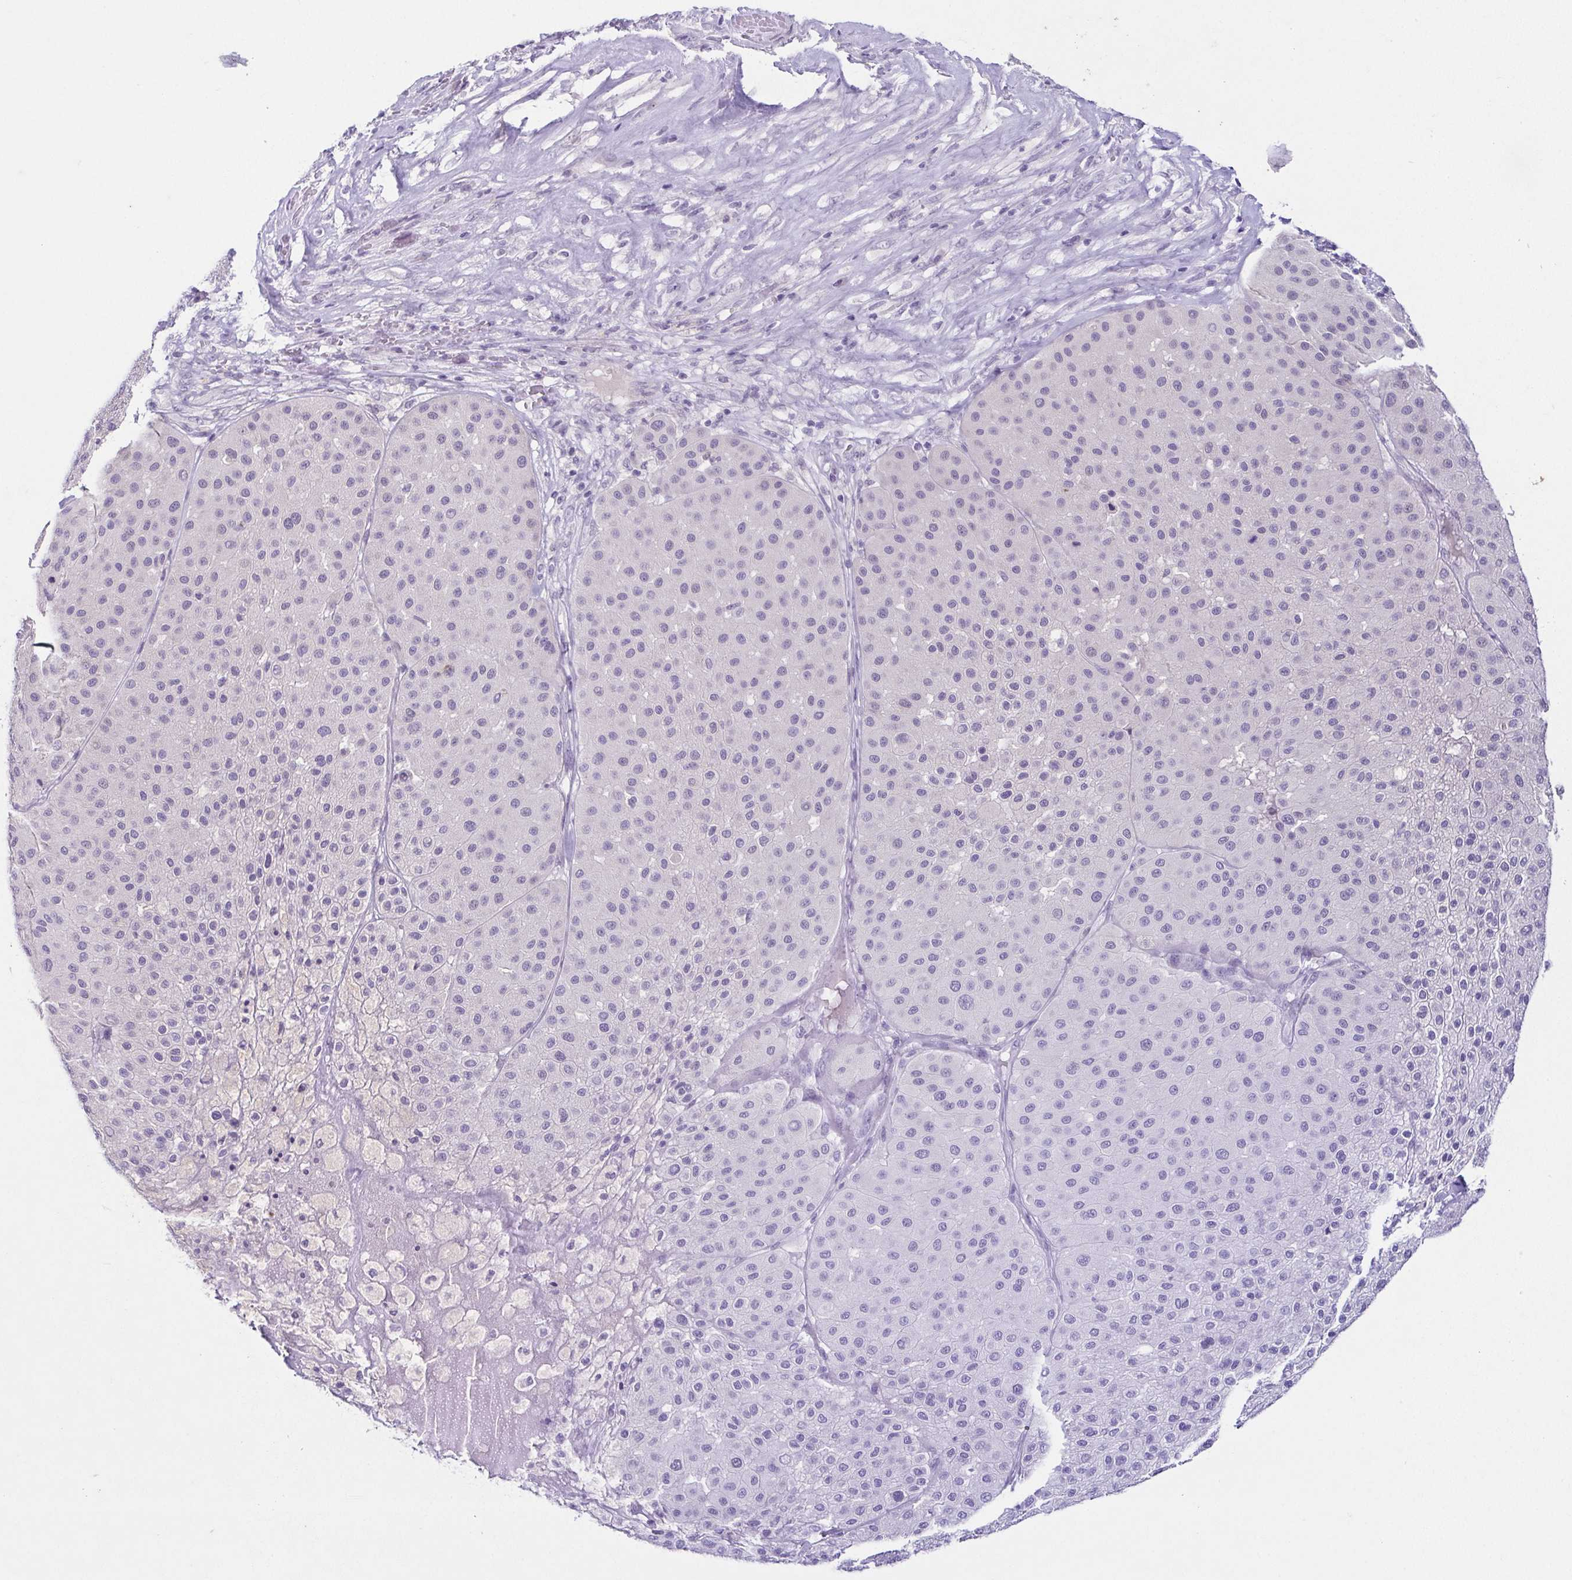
{"staining": {"intensity": "negative", "quantity": "none", "location": "none"}, "tissue": "melanoma", "cell_type": "Tumor cells", "image_type": "cancer", "snomed": [{"axis": "morphology", "description": "Malignant melanoma, Metastatic site"}, {"axis": "topography", "description": "Smooth muscle"}], "caption": "An immunohistochemistry (IHC) photomicrograph of malignant melanoma (metastatic site) is shown. There is no staining in tumor cells of malignant melanoma (metastatic site).", "gene": "TP73", "patient": {"sex": "male", "age": 41}}